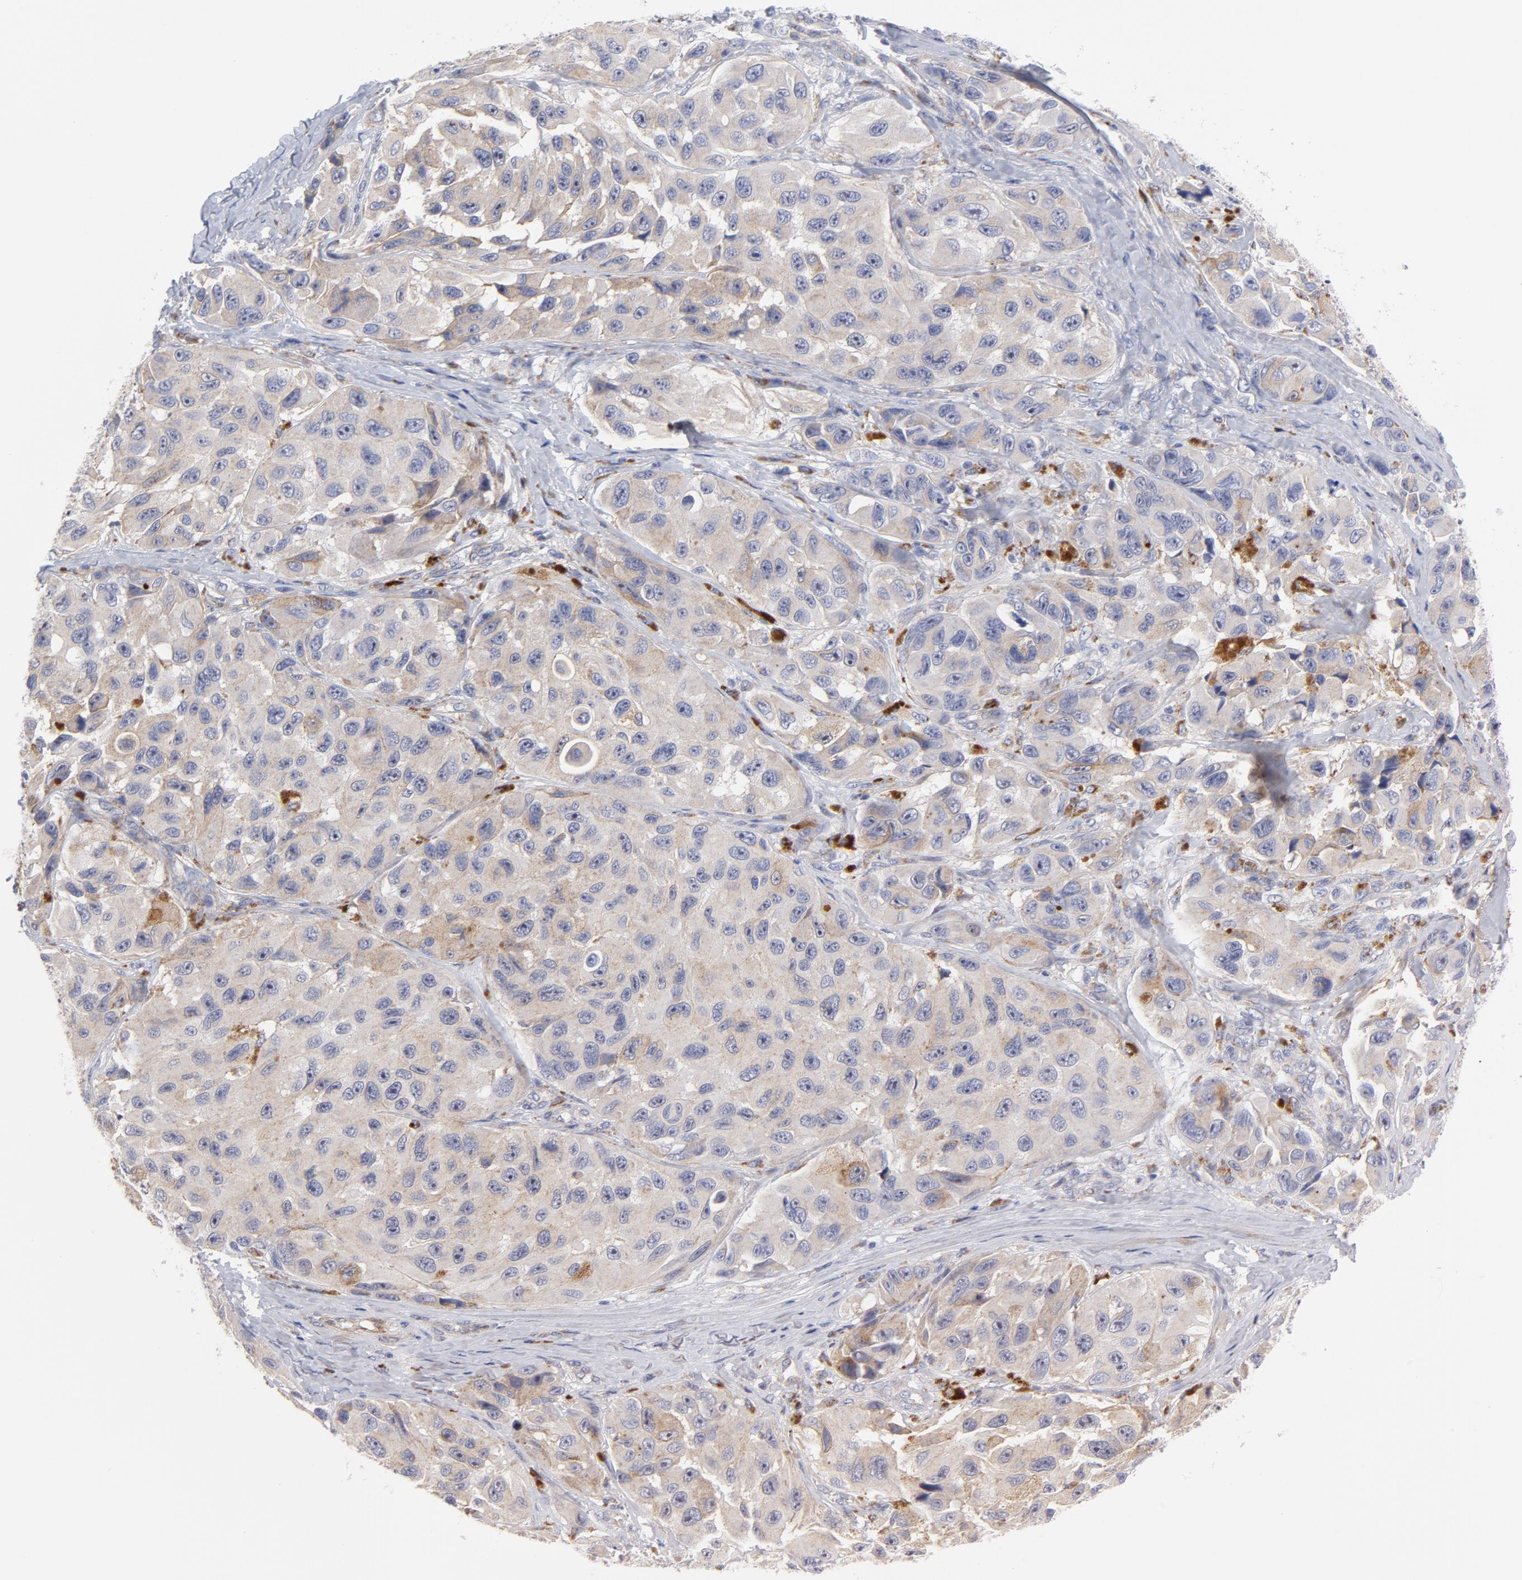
{"staining": {"intensity": "weak", "quantity": "<25%", "location": "cytoplasmic/membranous"}, "tissue": "melanoma", "cell_type": "Tumor cells", "image_type": "cancer", "snomed": [{"axis": "morphology", "description": "Malignant melanoma, NOS"}, {"axis": "topography", "description": "Skin"}], "caption": "The immunohistochemistry photomicrograph has no significant expression in tumor cells of melanoma tissue.", "gene": "RAPGEF3", "patient": {"sex": "female", "age": 73}}